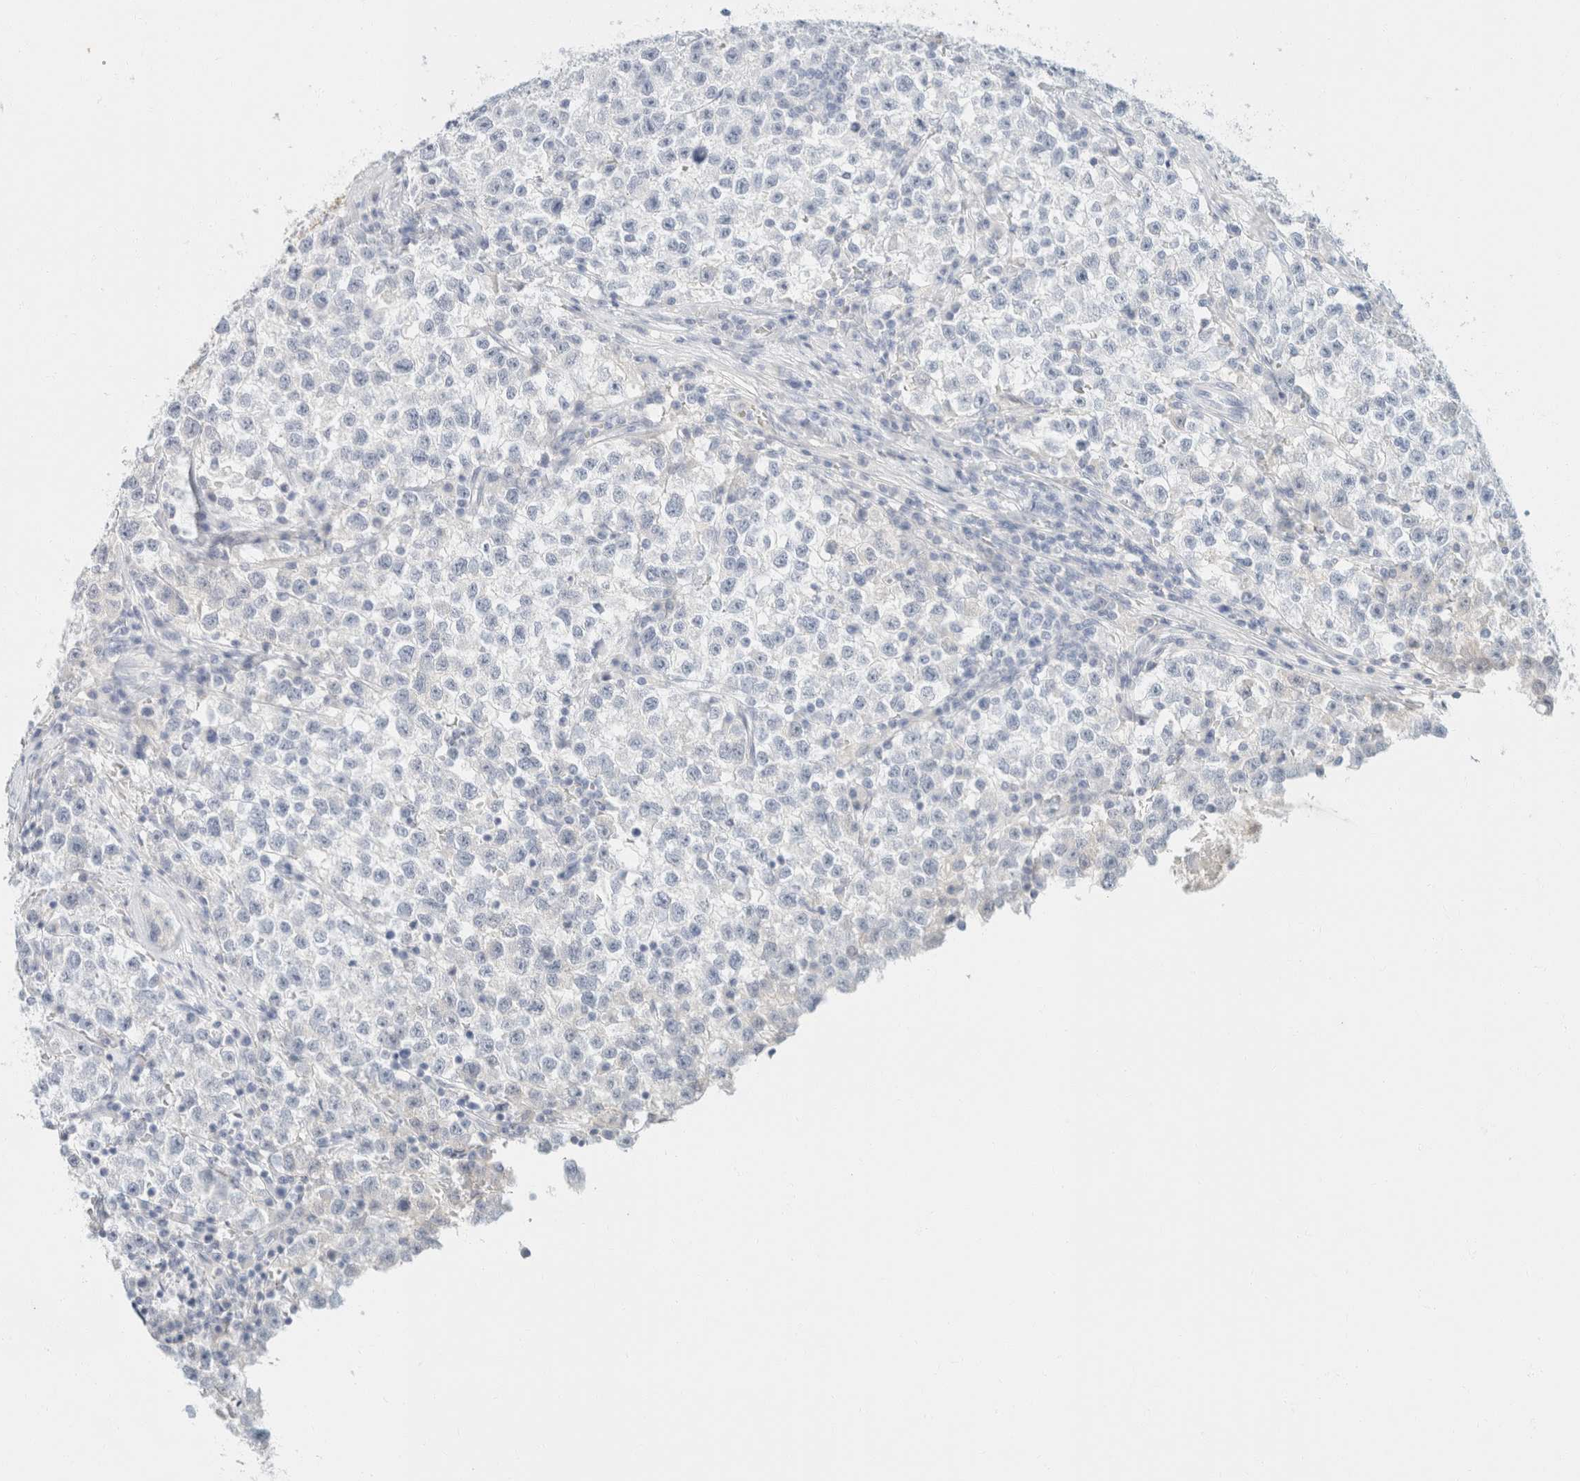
{"staining": {"intensity": "negative", "quantity": "none", "location": "none"}, "tissue": "testis cancer", "cell_type": "Tumor cells", "image_type": "cancer", "snomed": [{"axis": "morphology", "description": "Seminoma, NOS"}, {"axis": "topography", "description": "Testis"}], "caption": "IHC photomicrograph of neoplastic tissue: seminoma (testis) stained with DAB displays no significant protein positivity in tumor cells. (DAB immunohistochemistry visualized using brightfield microscopy, high magnification).", "gene": "KRT20", "patient": {"sex": "male", "age": 22}}